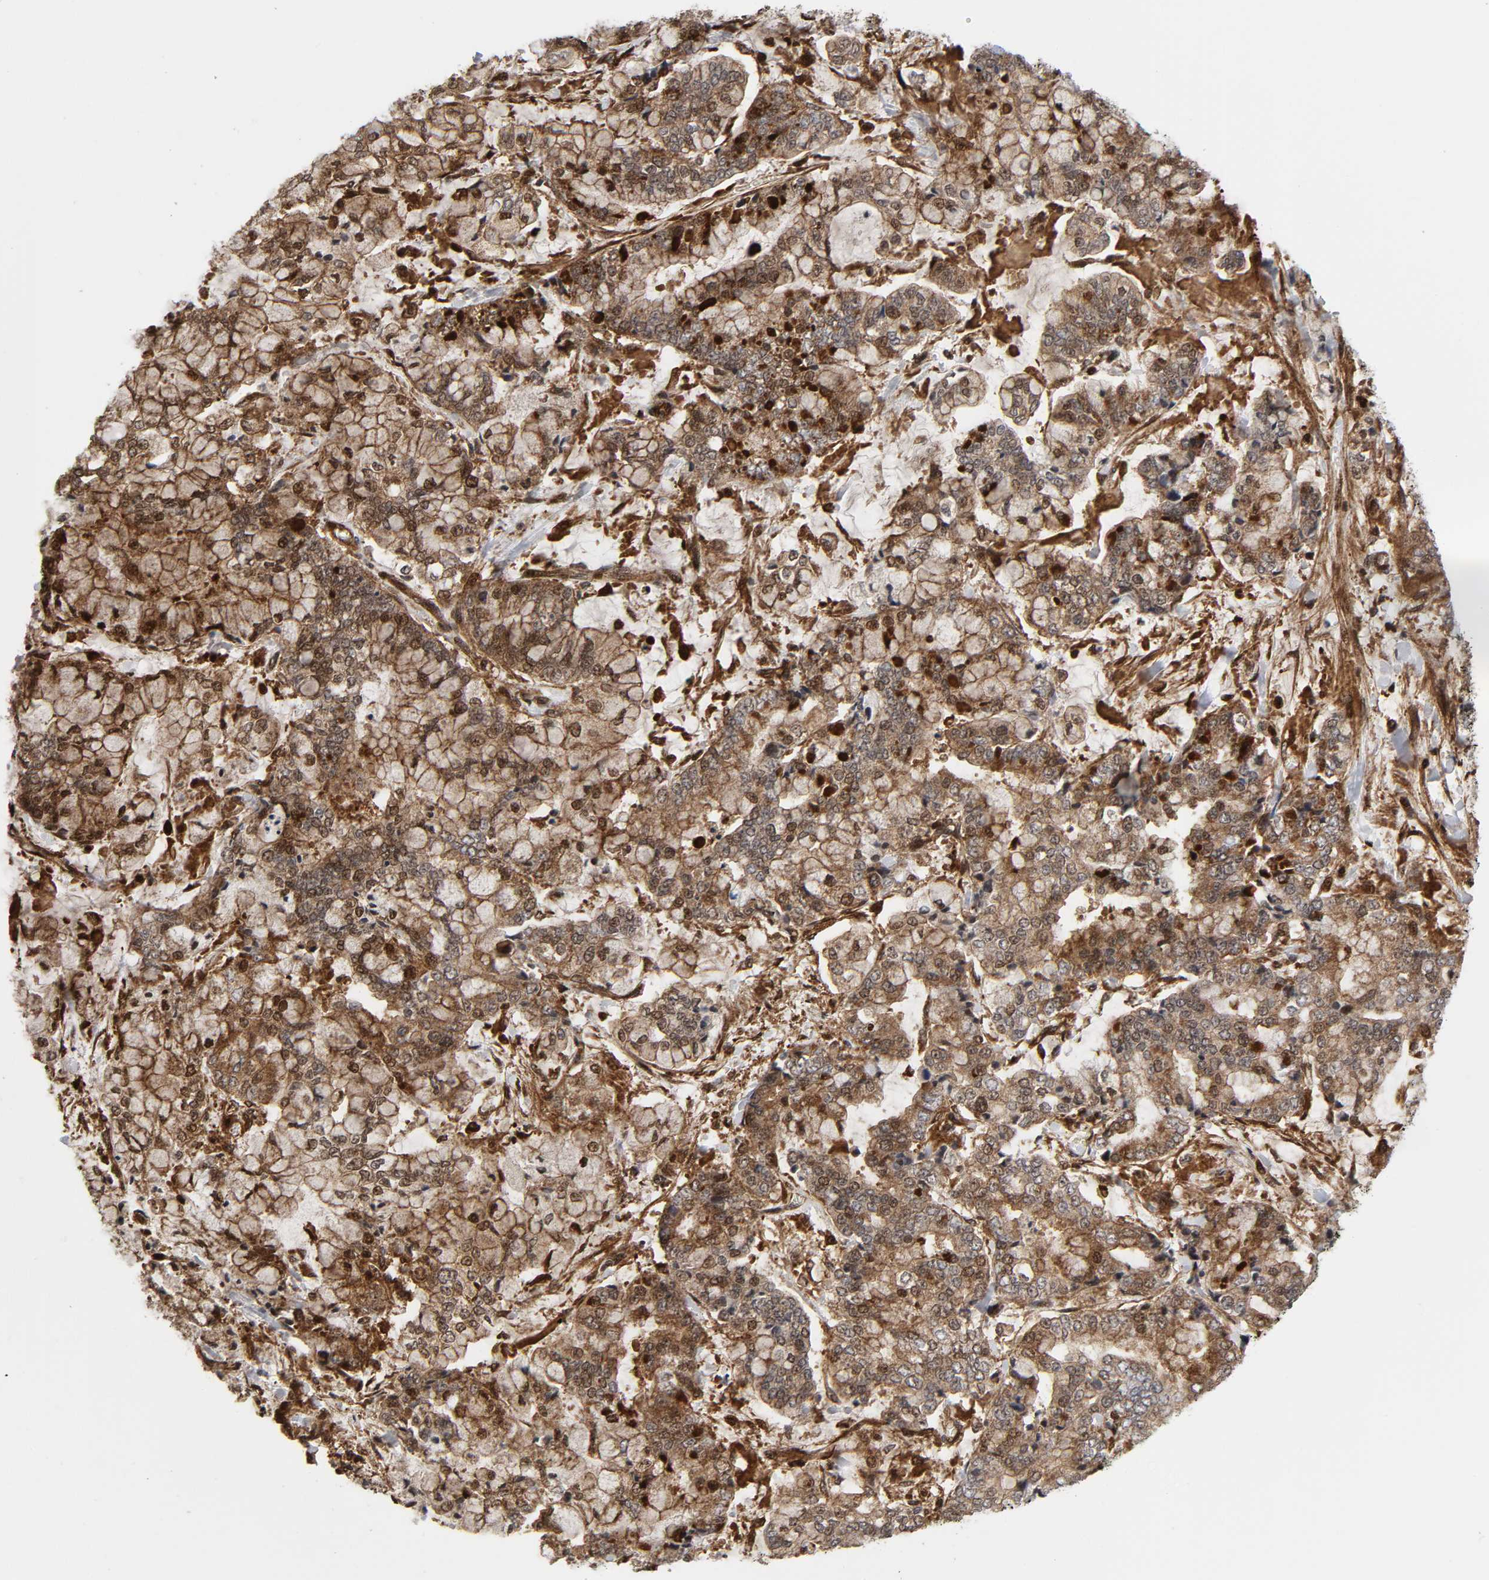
{"staining": {"intensity": "moderate", "quantity": ">75%", "location": "cytoplasmic/membranous"}, "tissue": "stomach cancer", "cell_type": "Tumor cells", "image_type": "cancer", "snomed": [{"axis": "morphology", "description": "Normal tissue, NOS"}, {"axis": "morphology", "description": "Adenocarcinoma, NOS"}, {"axis": "topography", "description": "Stomach, upper"}, {"axis": "topography", "description": "Stomach"}], "caption": "A brown stain shows moderate cytoplasmic/membranous positivity of a protein in human stomach cancer tumor cells. The protein of interest is shown in brown color, while the nuclei are stained blue.", "gene": "MAPK1", "patient": {"sex": "male", "age": 76}}